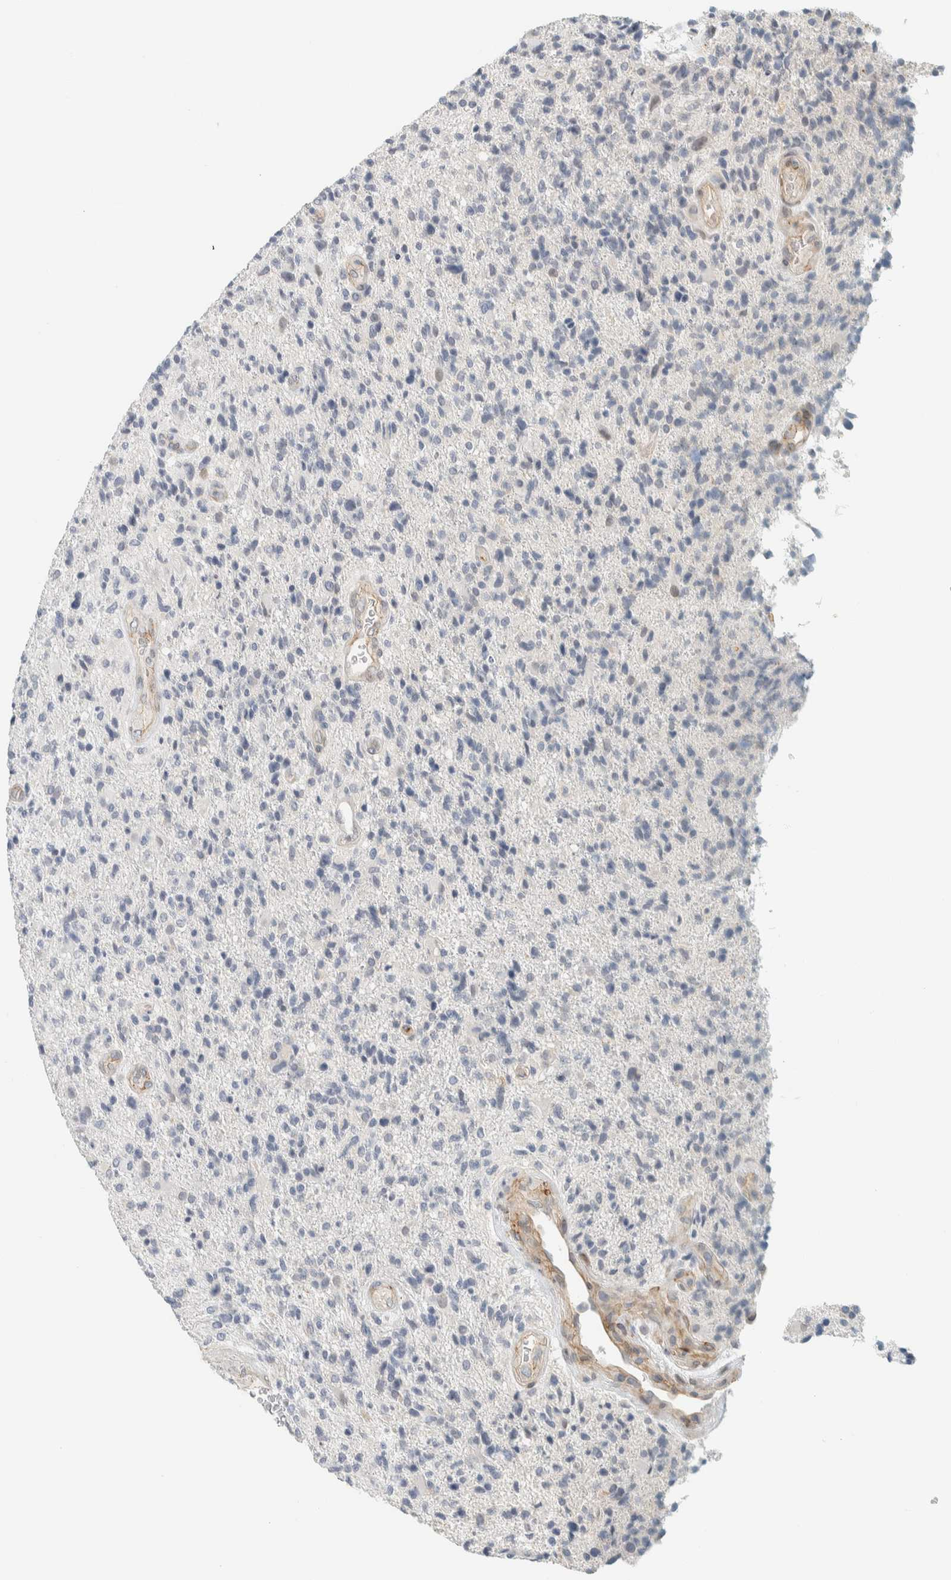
{"staining": {"intensity": "negative", "quantity": "none", "location": "none"}, "tissue": "glioma", "cell_type": "Tumor cells", "image_type": "cancer", "snomed": [{"axis": "morphology", "description": "Glioma, malignant, High grade"}, {"axis": "topography", "description": "Brain"}], "caption": "This is a image of immunohistochemistry staining of malignant high-grade glioma, which shows no expression in tumor cells.", "gene": "C1QTNF12", "patient": {"sex": "male", "age": 72}}